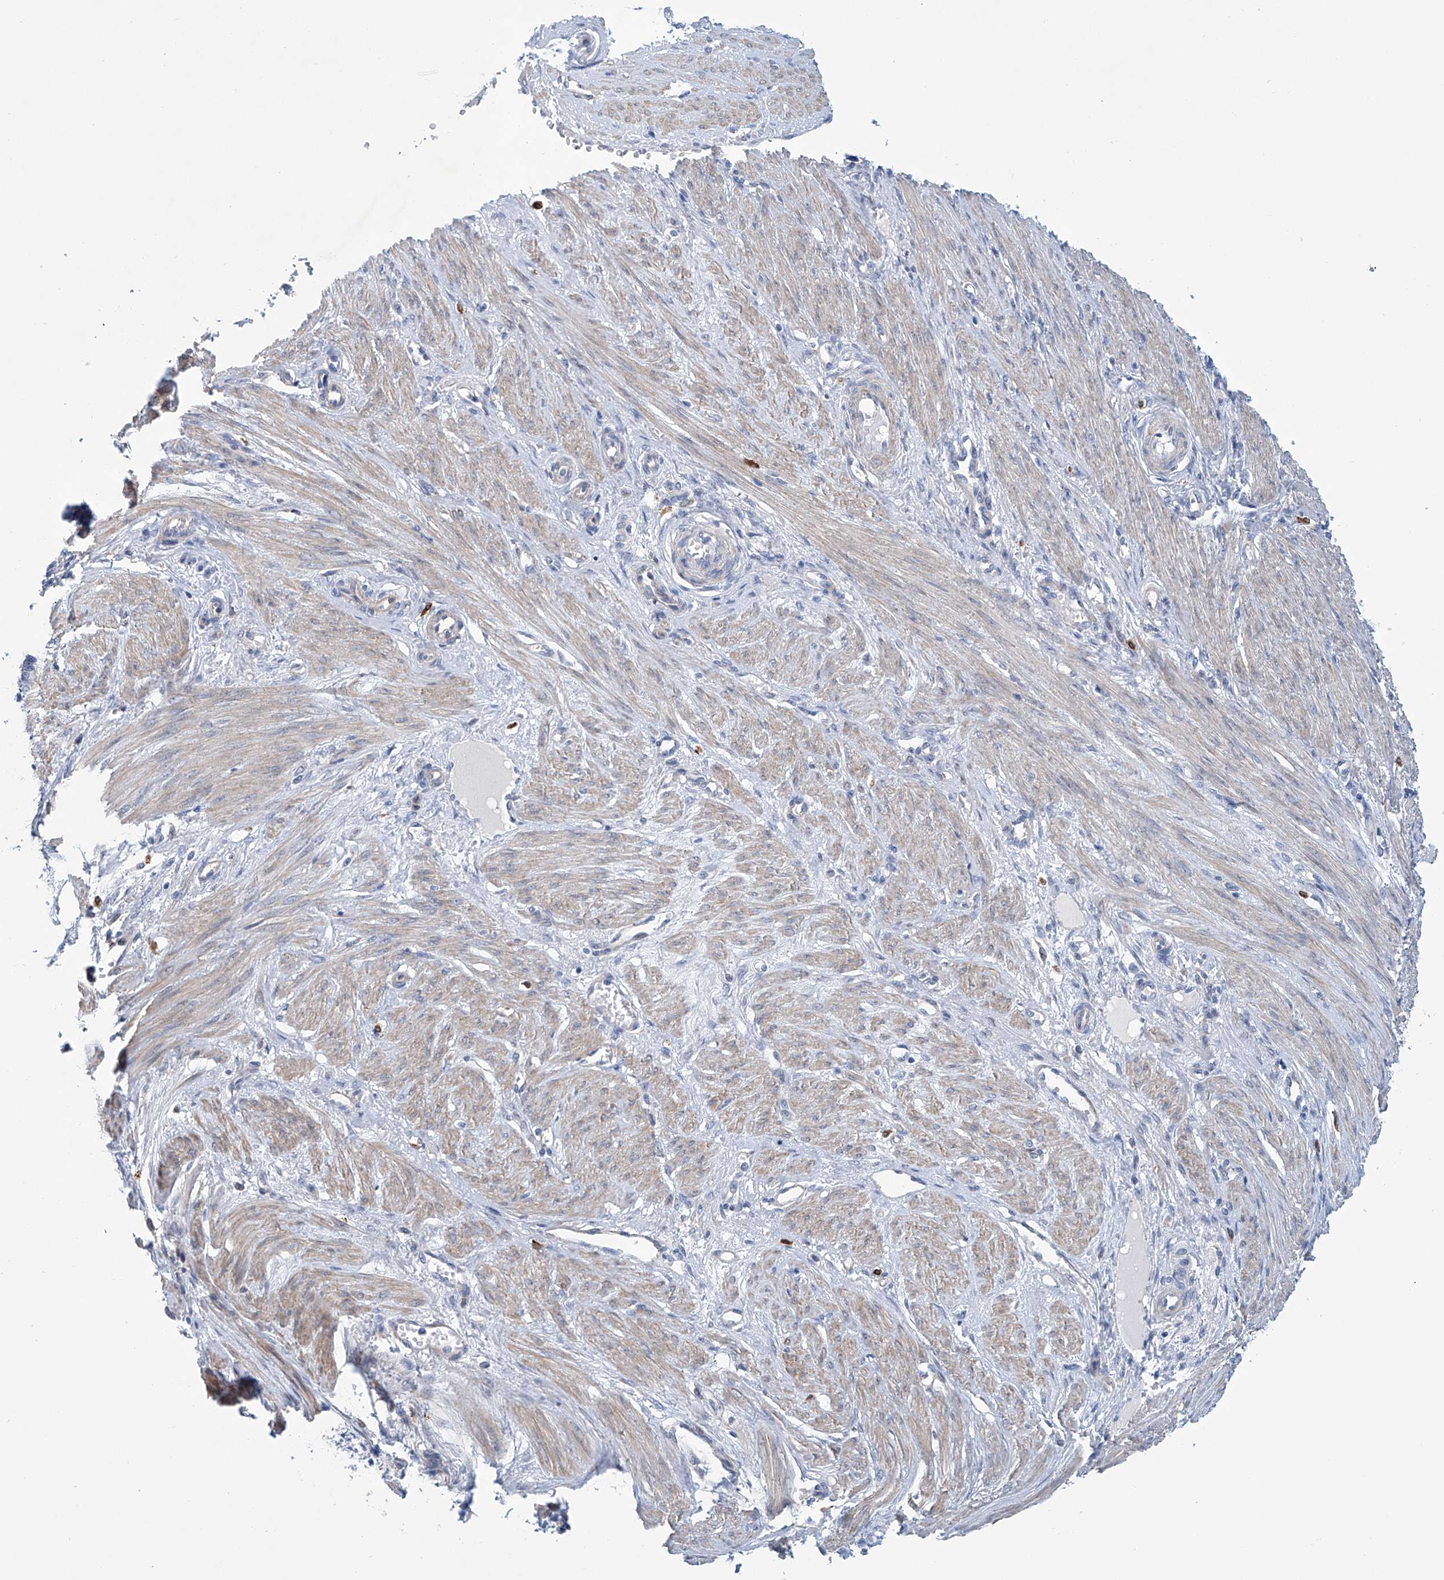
{"staining": {"intensity": "negative", "quantity": "none", "location": "none"}, "tissue": "endometrium", "cell_type": "Cells in endometrial stroma", "image_type": "normal", "snomed": [{"axis": "morphology", "description": "Normal tissue, NOS"}, {"axis": "topography", "description": "Endometrium"}], "caption": "Immunohistochemistry (IHC) of normal human endometrium reveals no expression in cells in endometrial stroma. The staining is performed using DAB brown chromogen with nuclei counter-stained in using hematoxylin.", "gene": "TNN", "patient": {"sex": "female", "age": 33}}